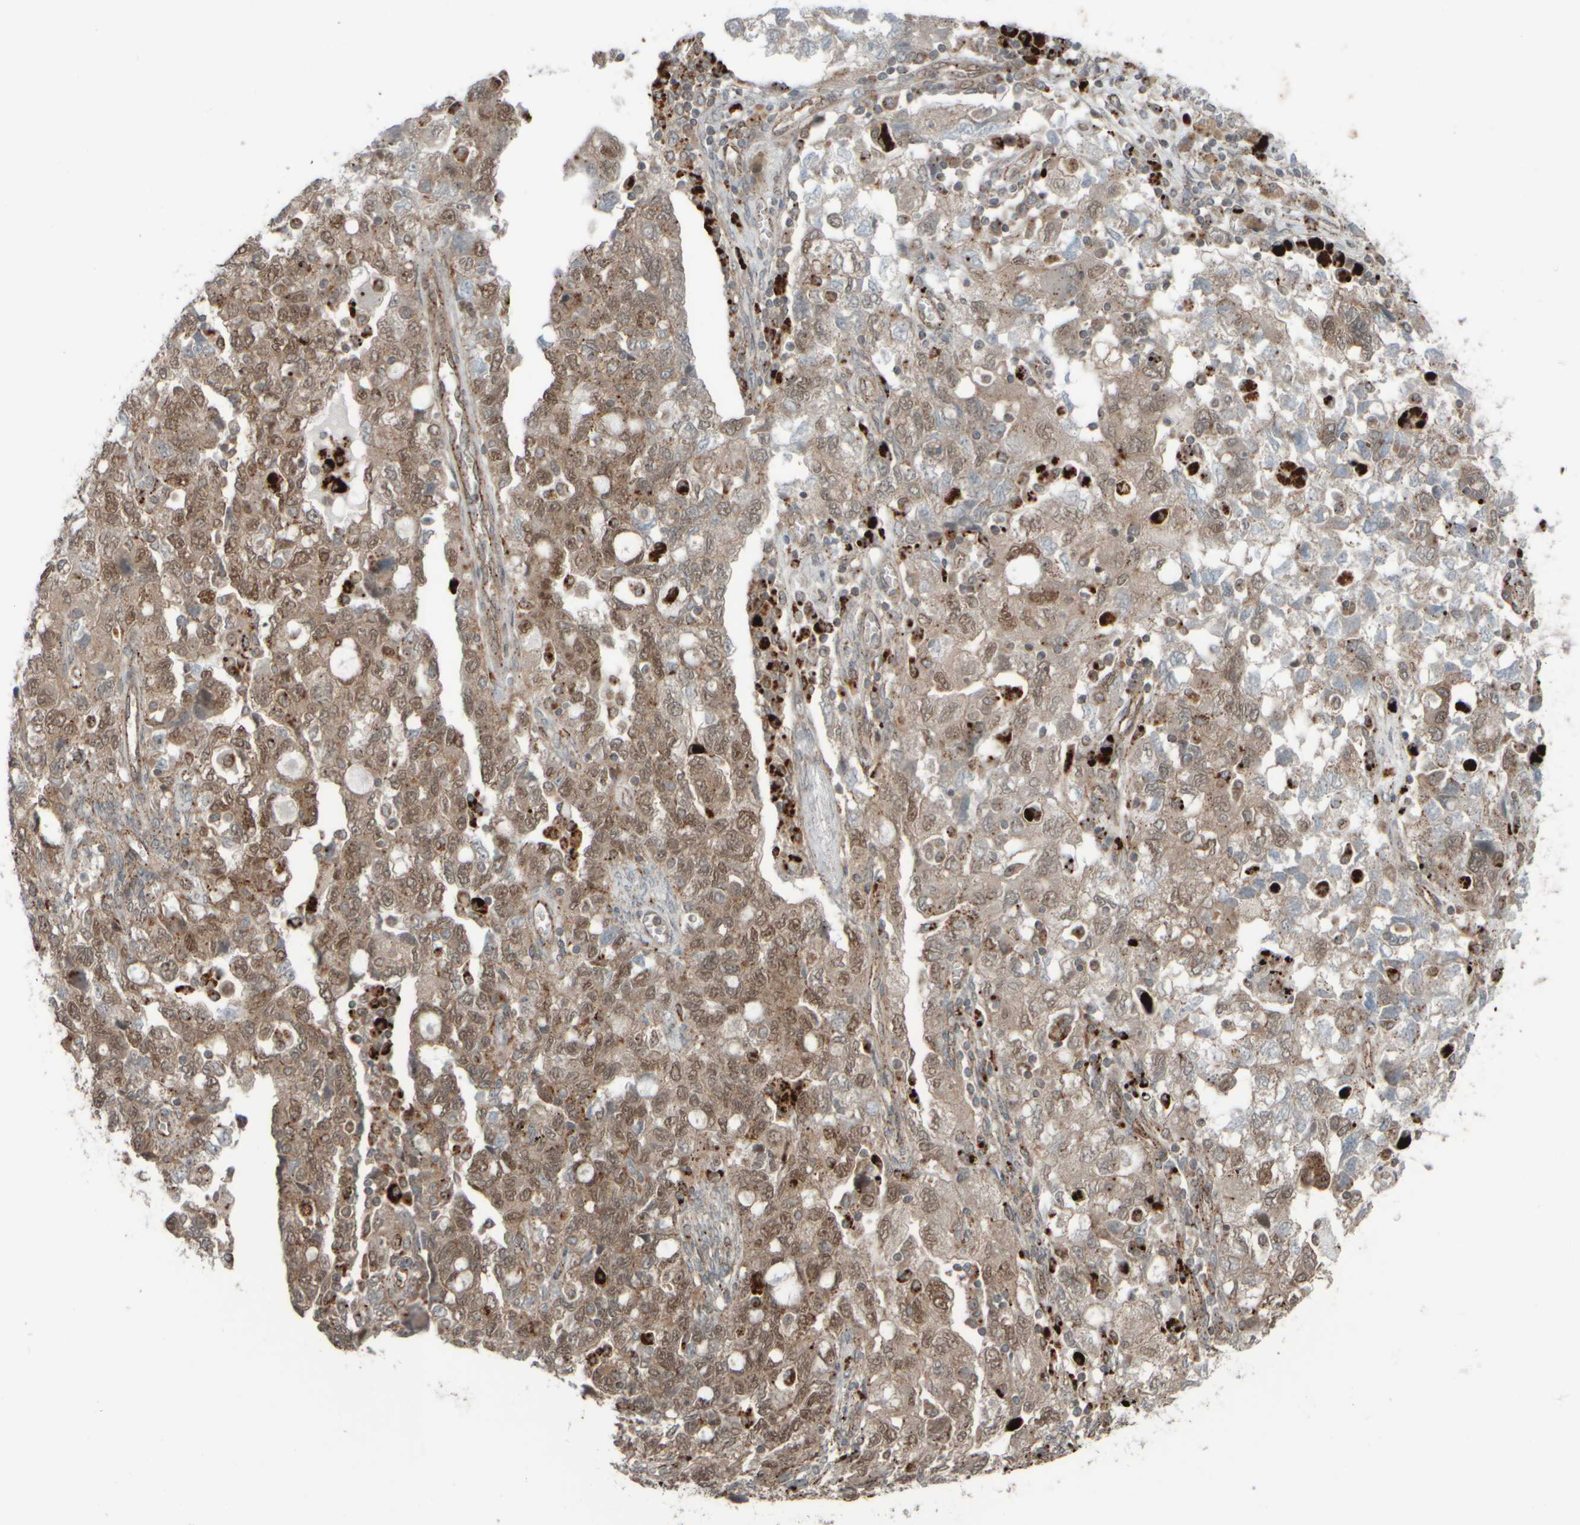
{"staining": {"intensity": "weak", "quantity": ">75%", "location": "cytoplasmic/membranous,nuclear"}, "tissue": "ovarian cancer", "cell_type": "Tumor cells", "image_type": "cancer", "snomed": [{"axis": "morphology", "description": "Carcinoma, NOS"}, {"axis": "morphology", "description": "Cystadenocarcinoma, serous, NOS"}, {"axis": "topography", "description": "Ovary"}], "caption": "This micrograph displays immunohistochemistry staining of human serous cystadenocarcinoma (ovarian), with low weak cytoplasmic/membranous and nuclear staining in about >75% of tumor cells.", "gene": "GIGYF1", "patient": {"sex": "female", "age": 69}}